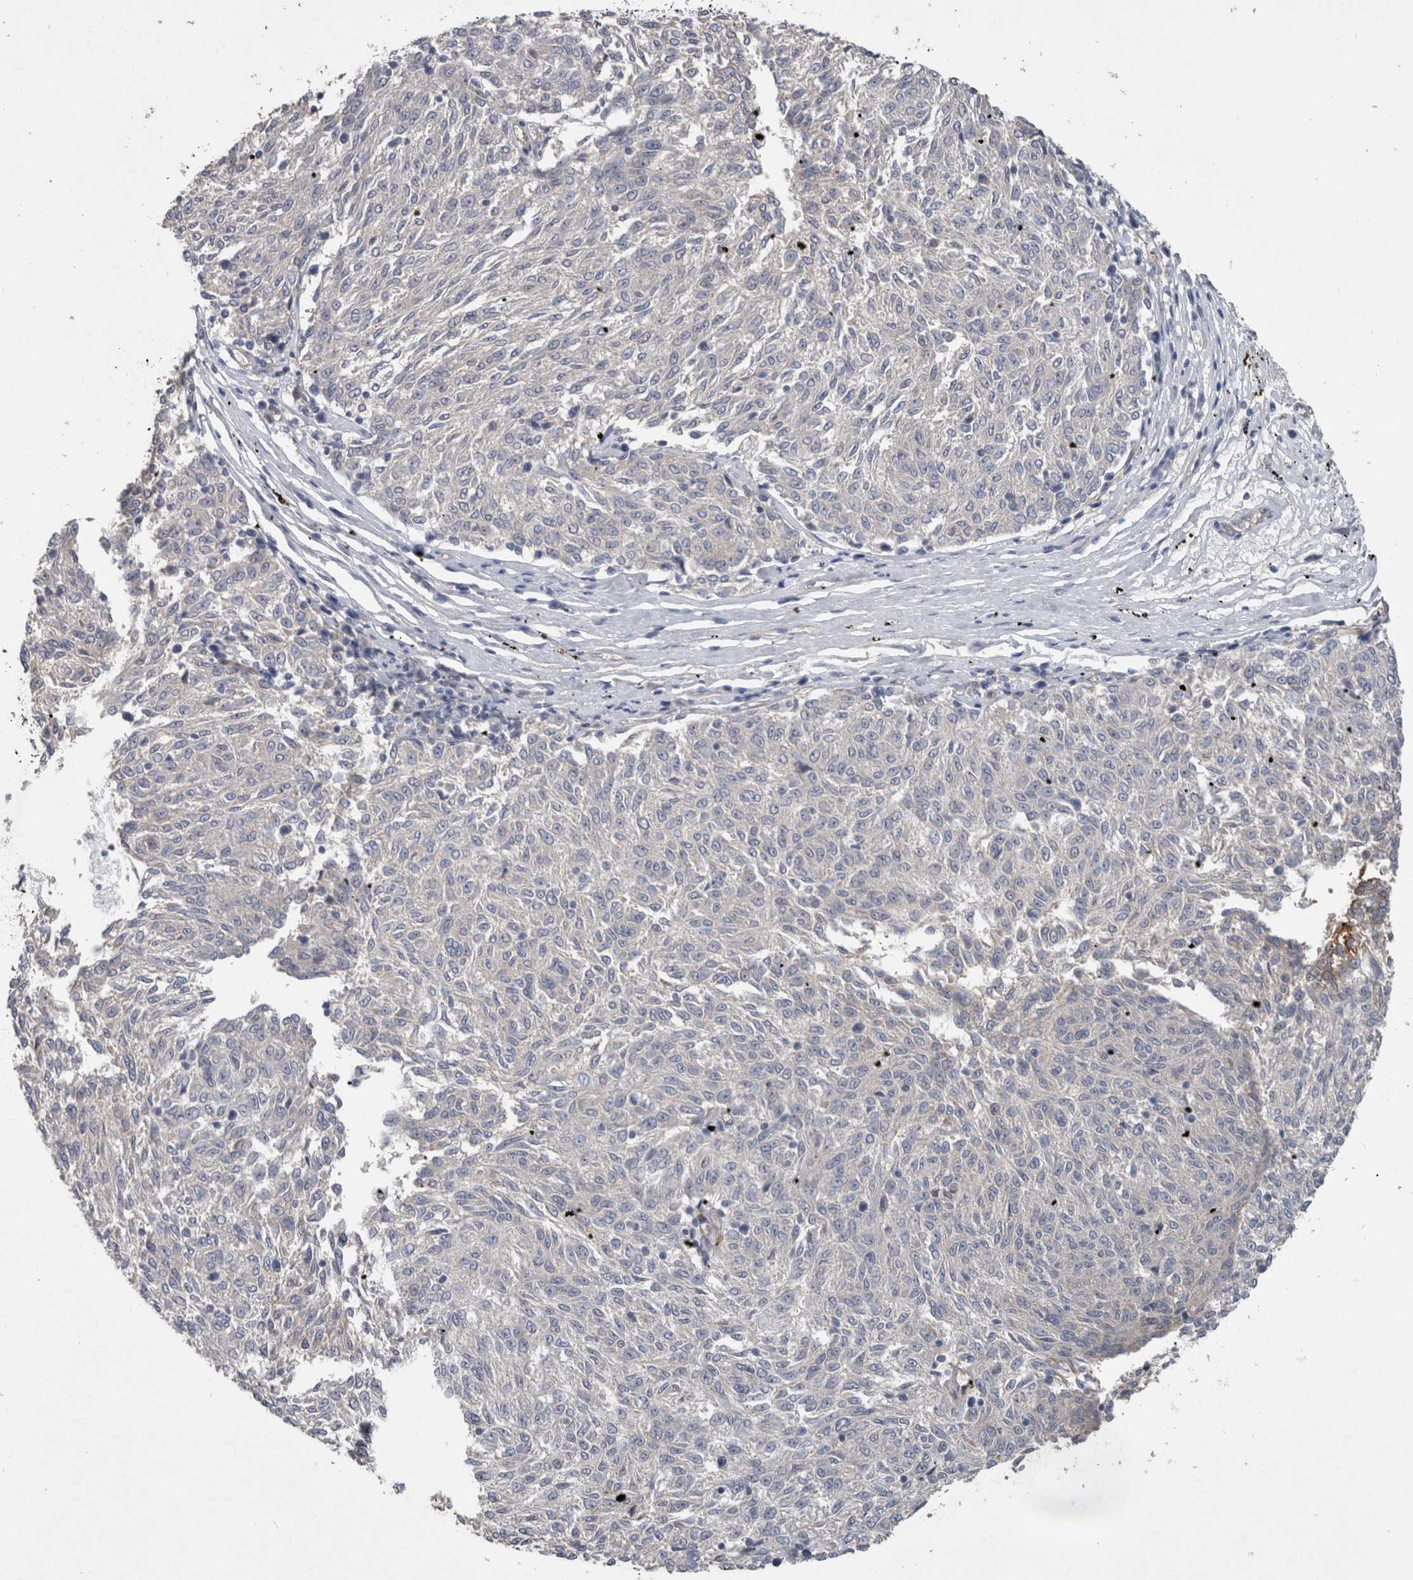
{"staining": {"intensity": "negative", "quantity": "none", "location": "none"}, "tissue": "melanoma", "cell_type": "Tumor cells", "image_type": "cancer", "snomed": [{"axis": "morphology", "description": "Malignant melanoma, NOS"}, {"axis": "topography", "description": "Skin"}], "caption": "High magnification brightfield microscopy of malignant melanoma stained with DAB (brown) and counterstained with hematoxylin (blue): tumor cells show no significant positivity.", "gene": "BCAM", "patient": {"sex": "female", "age": 72}}